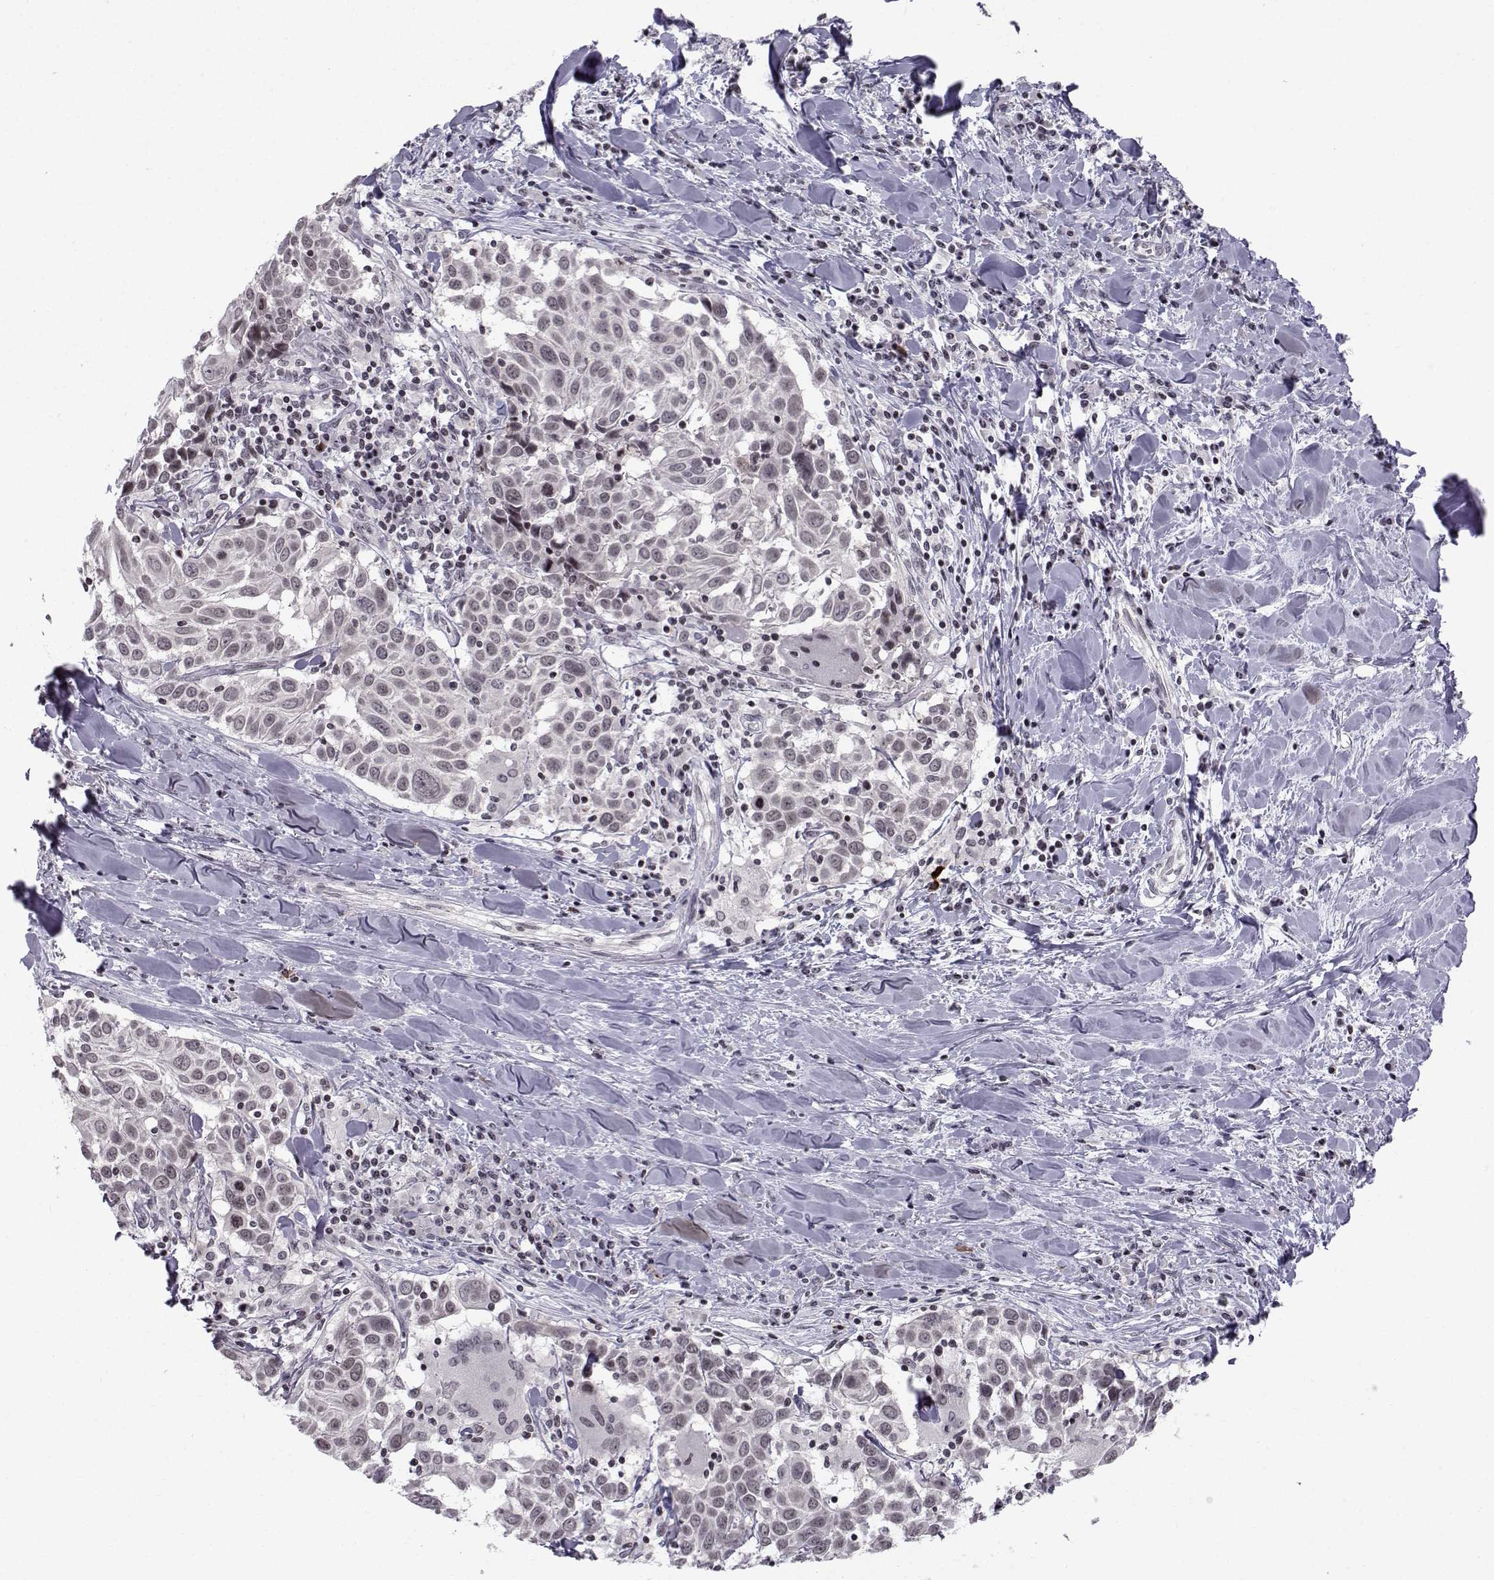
{"staining": {"intensity": "negative", "quantity": "none", "location": "none"}, "tissue": "lung cancer", "cell_type": "Tumor cells", "image_type": "cancer", "snomed": [{"axis": "morphology", "description": "Squamous cell carcinoma, NOS"}, {"axis": "topography", "description": "Lung"}], "caption": "Lung cancer (squamous cell carcinoma) was stained to show a protein in brown. There is no significant staining in tumor cells.", "gene": "MARCHF4", "patient": {"sex": "male", "age": 57}}